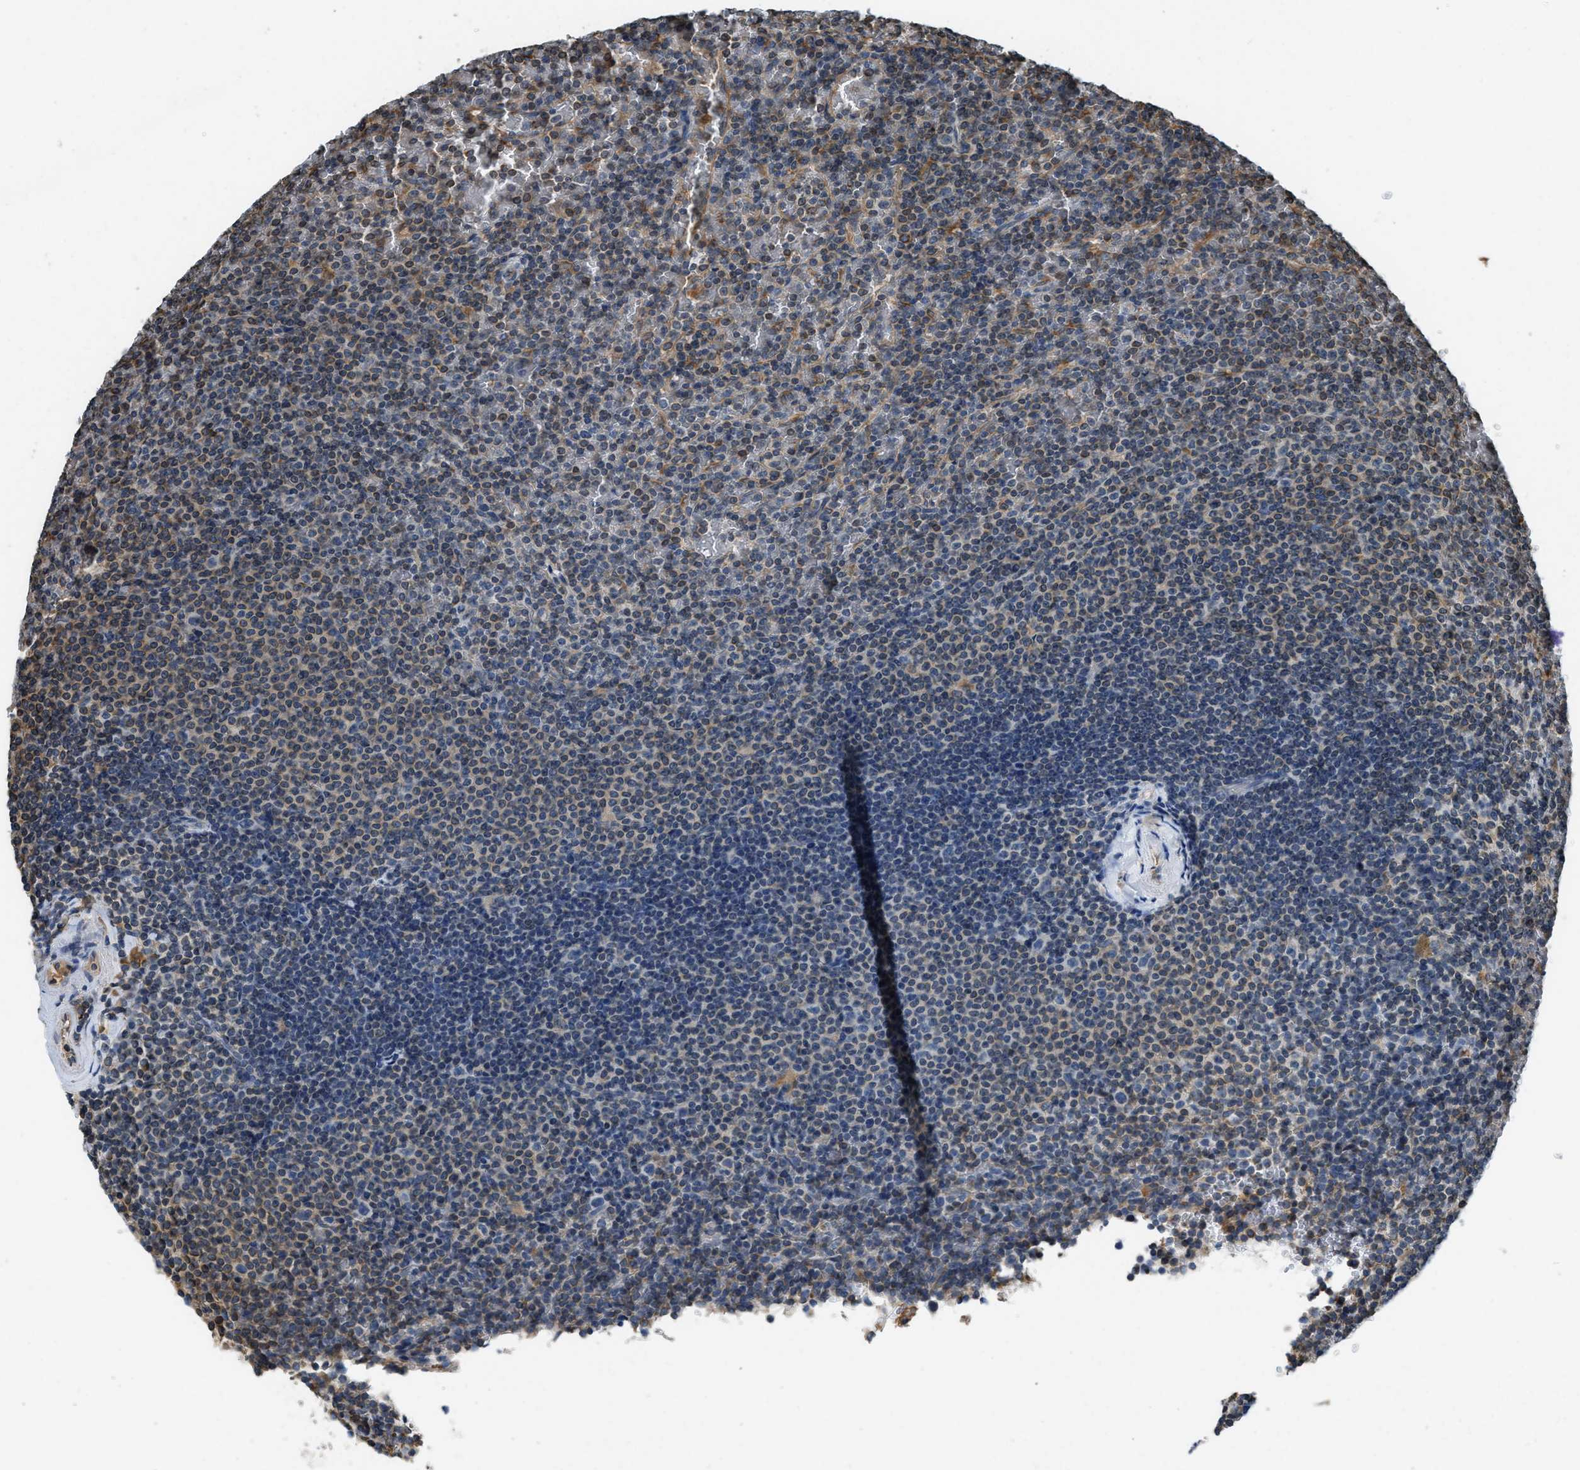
{"staining": {"intensity": "weak", "quantity": "<25%", "location": "cytoplasmic/membranous"}, "tissue": "lymphoma", "cell_type": "Tumor cells", "image_type": "cancer", "snomed": [{"axis": "morphology", "description": "Malignant lymphoma, non-Hodgkin's type, Low grade"}, {"axis": "topography", "description": "Spleen"}], "caption": "Lymphoma stained for a protein using immunohistochemistry demonstrates no expression tumor cells.", "gene": "BCAP31", "patient": {"sex": "female", "age": 77}}